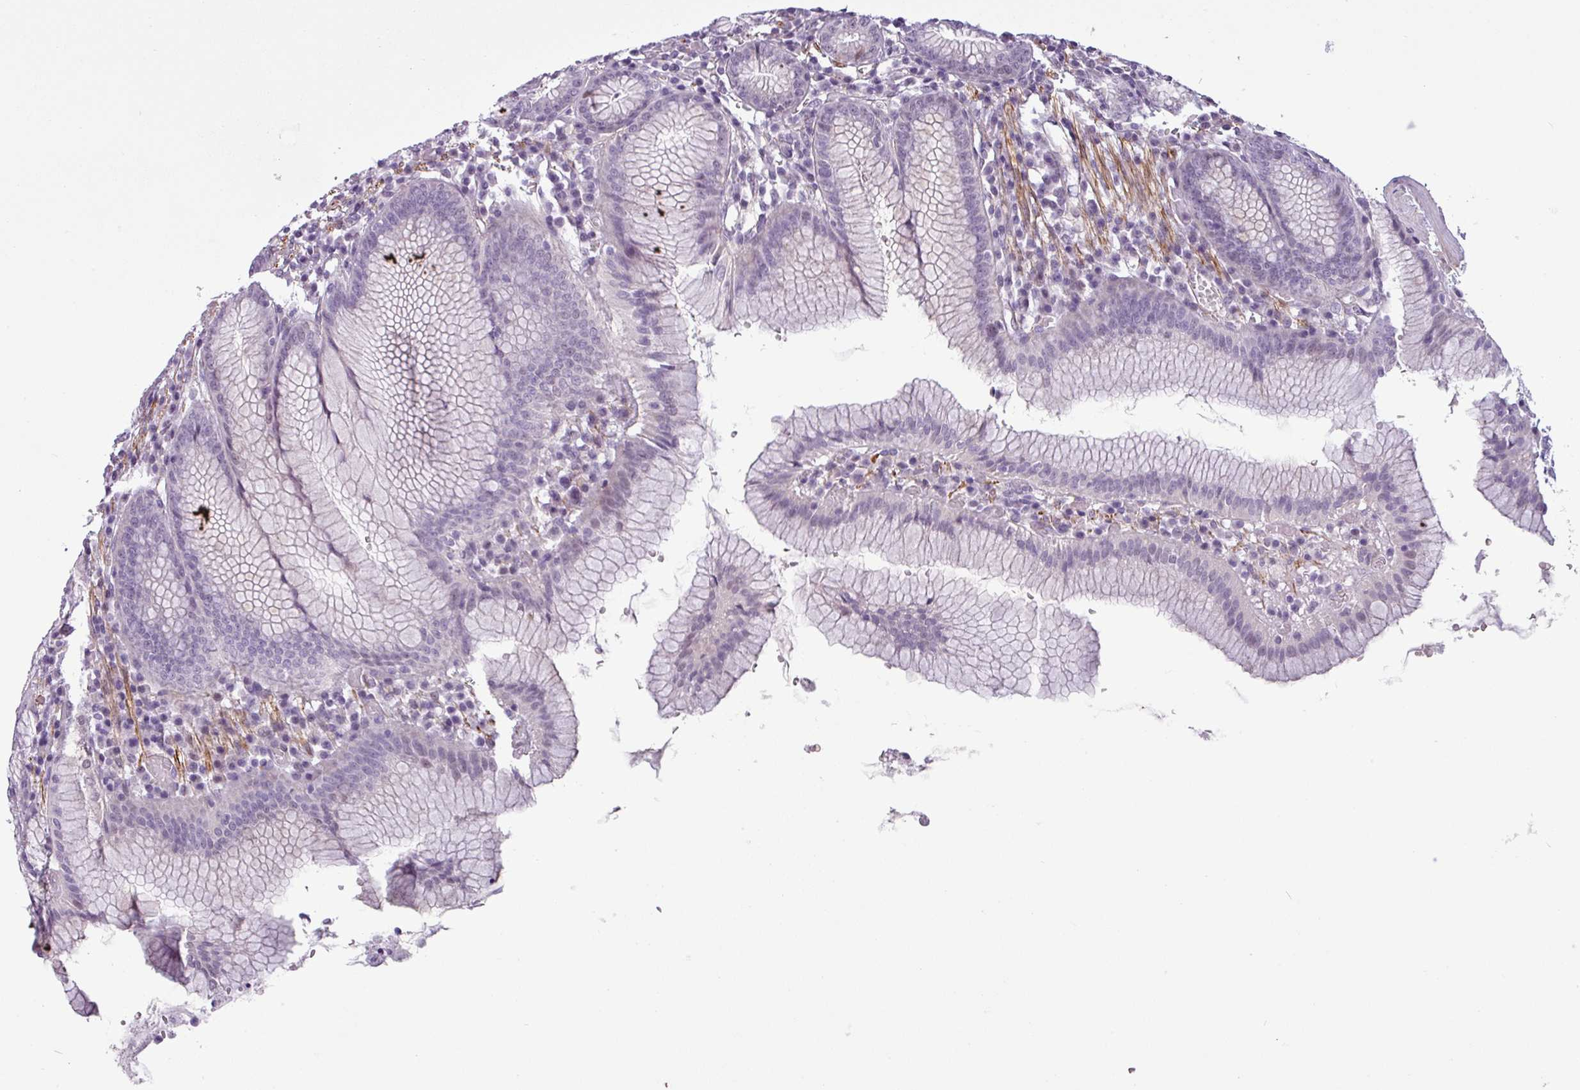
{"staining": {"intensity": "moderate", "quantity": "25%-75%", "location": "nuclear"}, "tissue": "stomach", "cell_type": "Glandular cells", "image_type": "normal", "snomed": [{"axis": "morphology", "description": "Normal tissue, NOS"}, {"axis": "topography", "description": "Stomach"}], "caption": "The image displays a brown stain indicating the presence of a protein in the nuclear of glandular cells in stomach.", "gene": "ATP10A", "patient": {"sex": "male", "age": 55}}